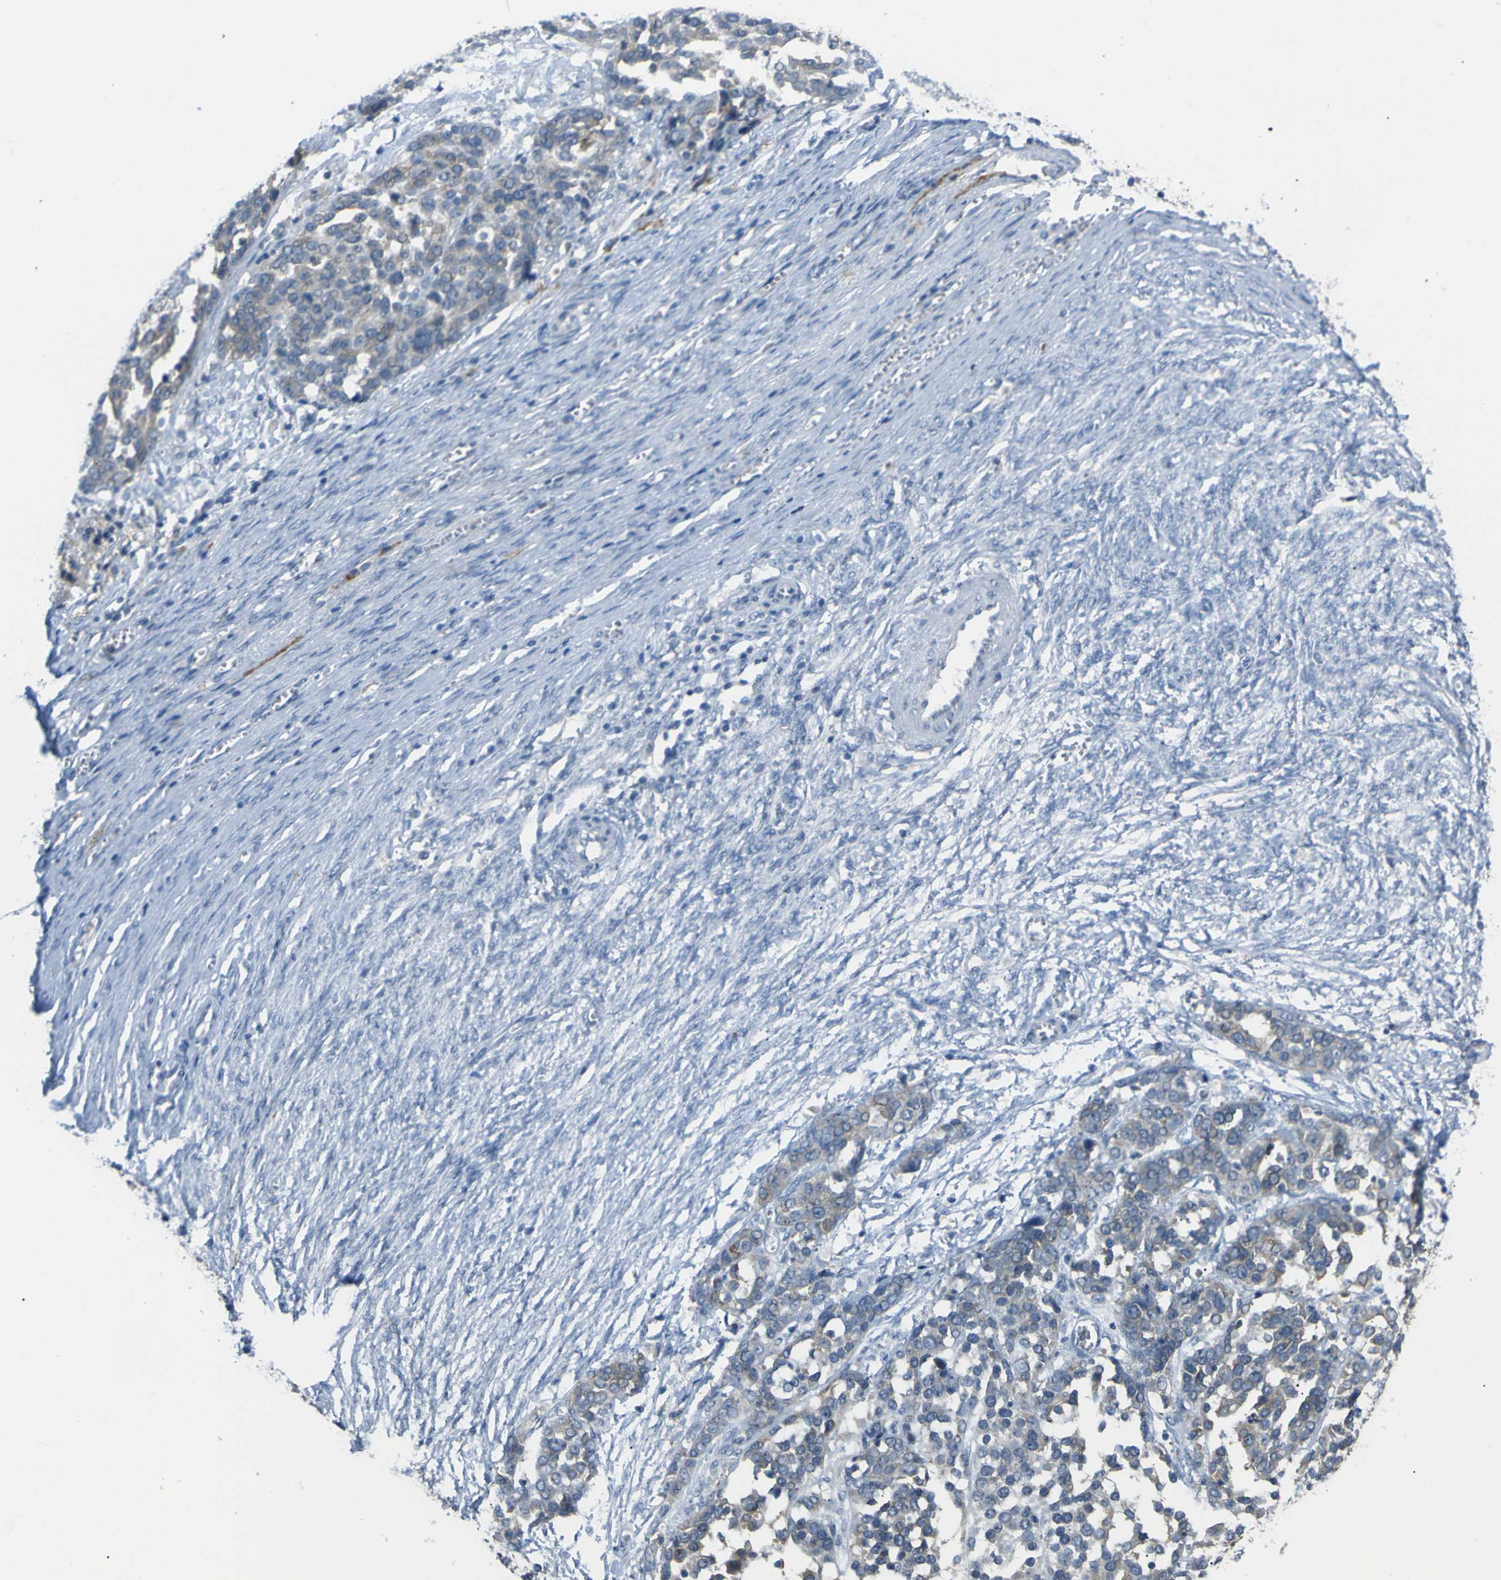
{"staining": {"intensity": "moderate", "quantity": "<25%", "location": "cytoplasmic/membranous"}, "tissue": "ovarian cancer", "cell_type": "Tumor cells", "image_type": "cancer", "snomed": [{"axis": "morphology", "description": "Cystadenocarcinoma, serous, NOS"}, {"axis": "topography", "description": "Ovary"}], "caption": "Brown immunohistochemical staining in human serous cystadenocarcinoma (ovarian) shows moderate cytoplasmic/membranous positivity in approximately <25% of tumor cells.", "gene": "C6orf89", "patient": {"sex": "female", "age": 44}}